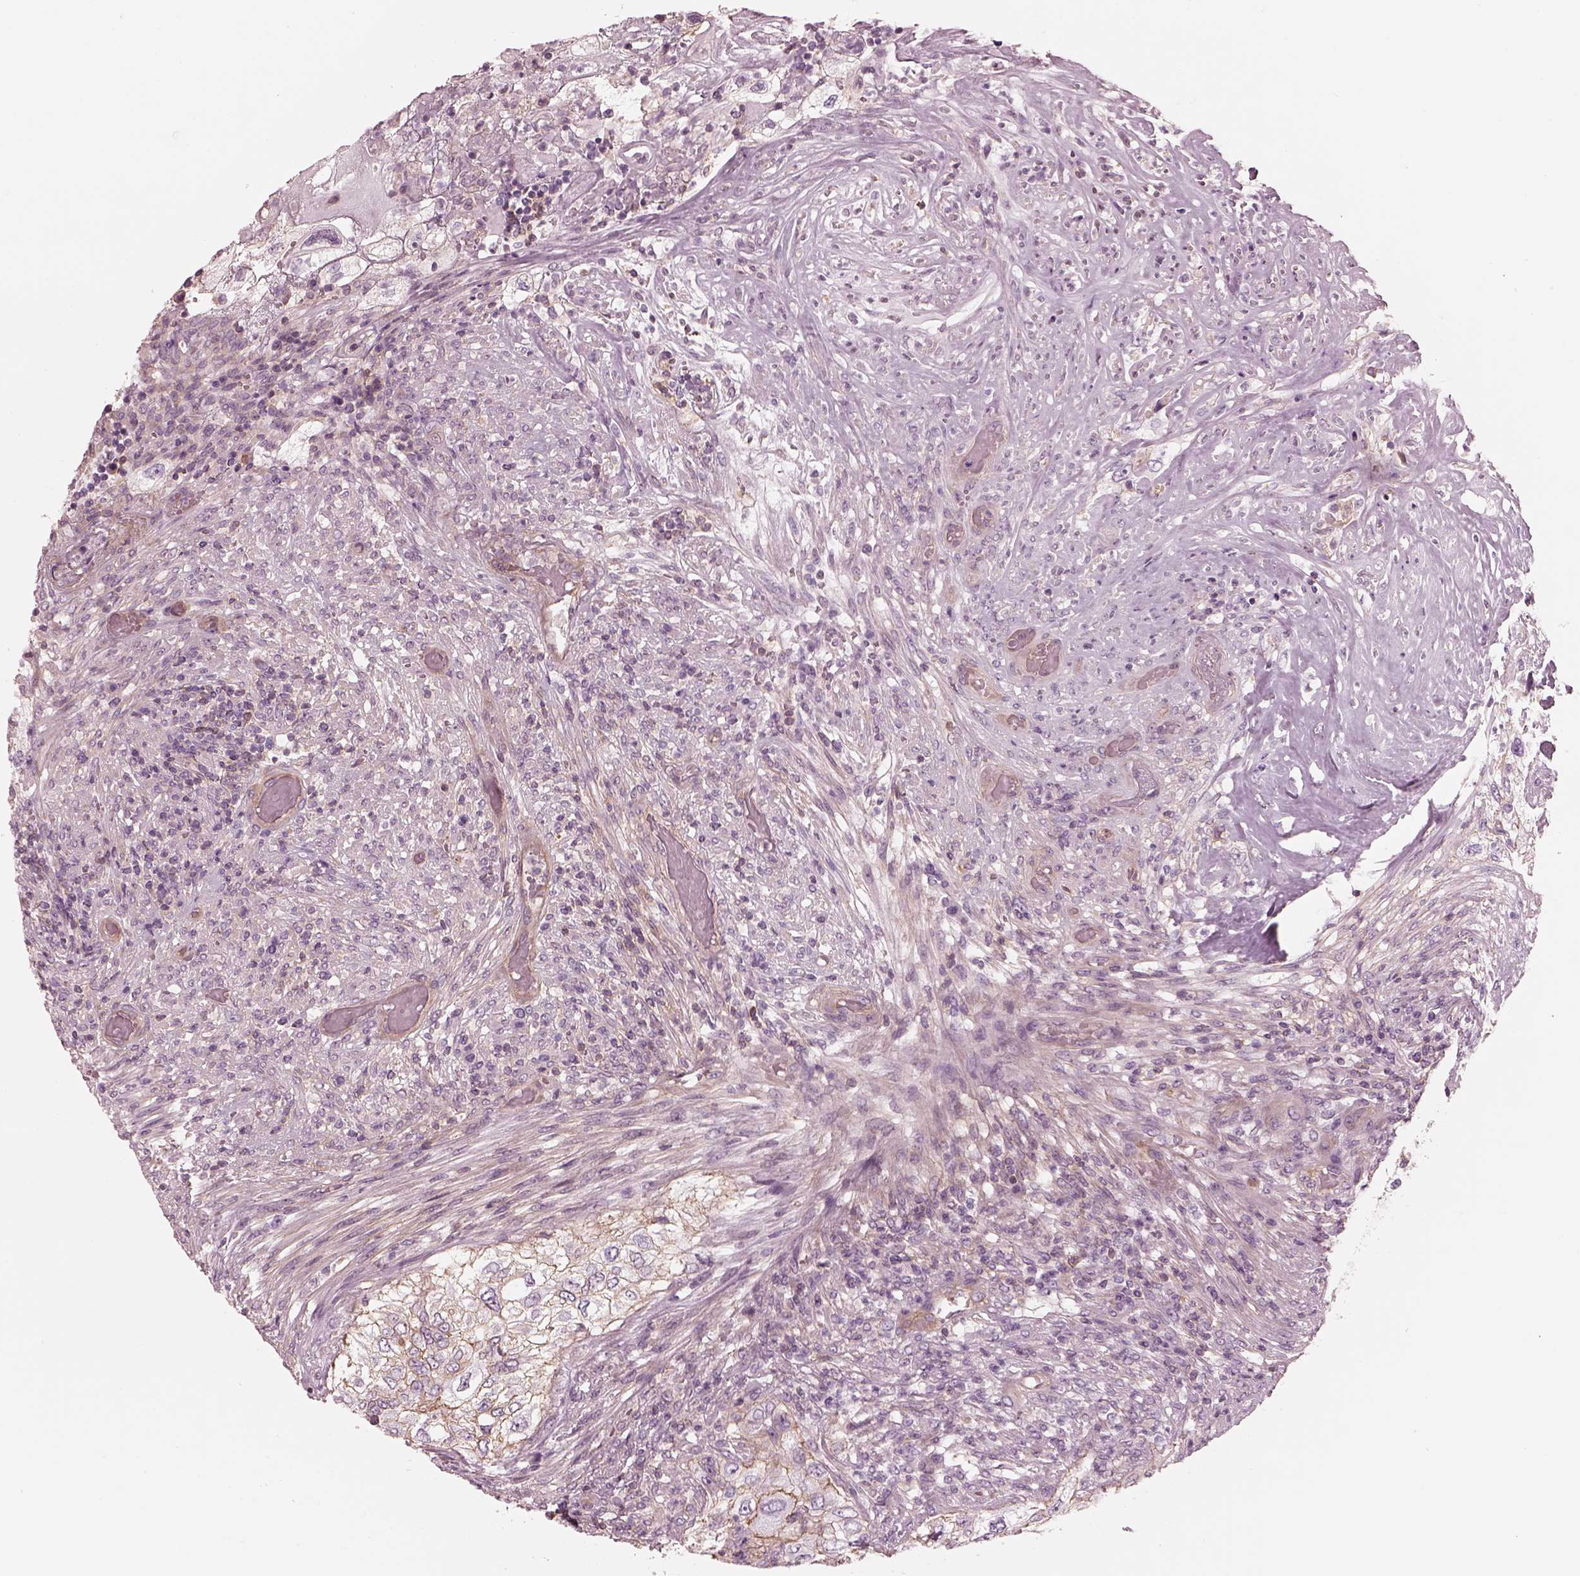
{"staining": {"intensity": "moderate", "quantity": "25%-75%", "location": "cytoplasmic/membranous"}, "tissue": "urothelial cancer", "cell_type": "Tumor cells", "image_type": "cancer", "snomed": [{"axis": "morphology", "description": "Urothelial carcinoma, High grade"}, {"axis": "topography", "description": "Urinary bladder"}], "caption": "Urothelial cancer stained with a protein marker demonstrates moderate staining in tumor cells.", "gene": "ELAPOR1", "patient": {"sex": "female", "age": 60}}